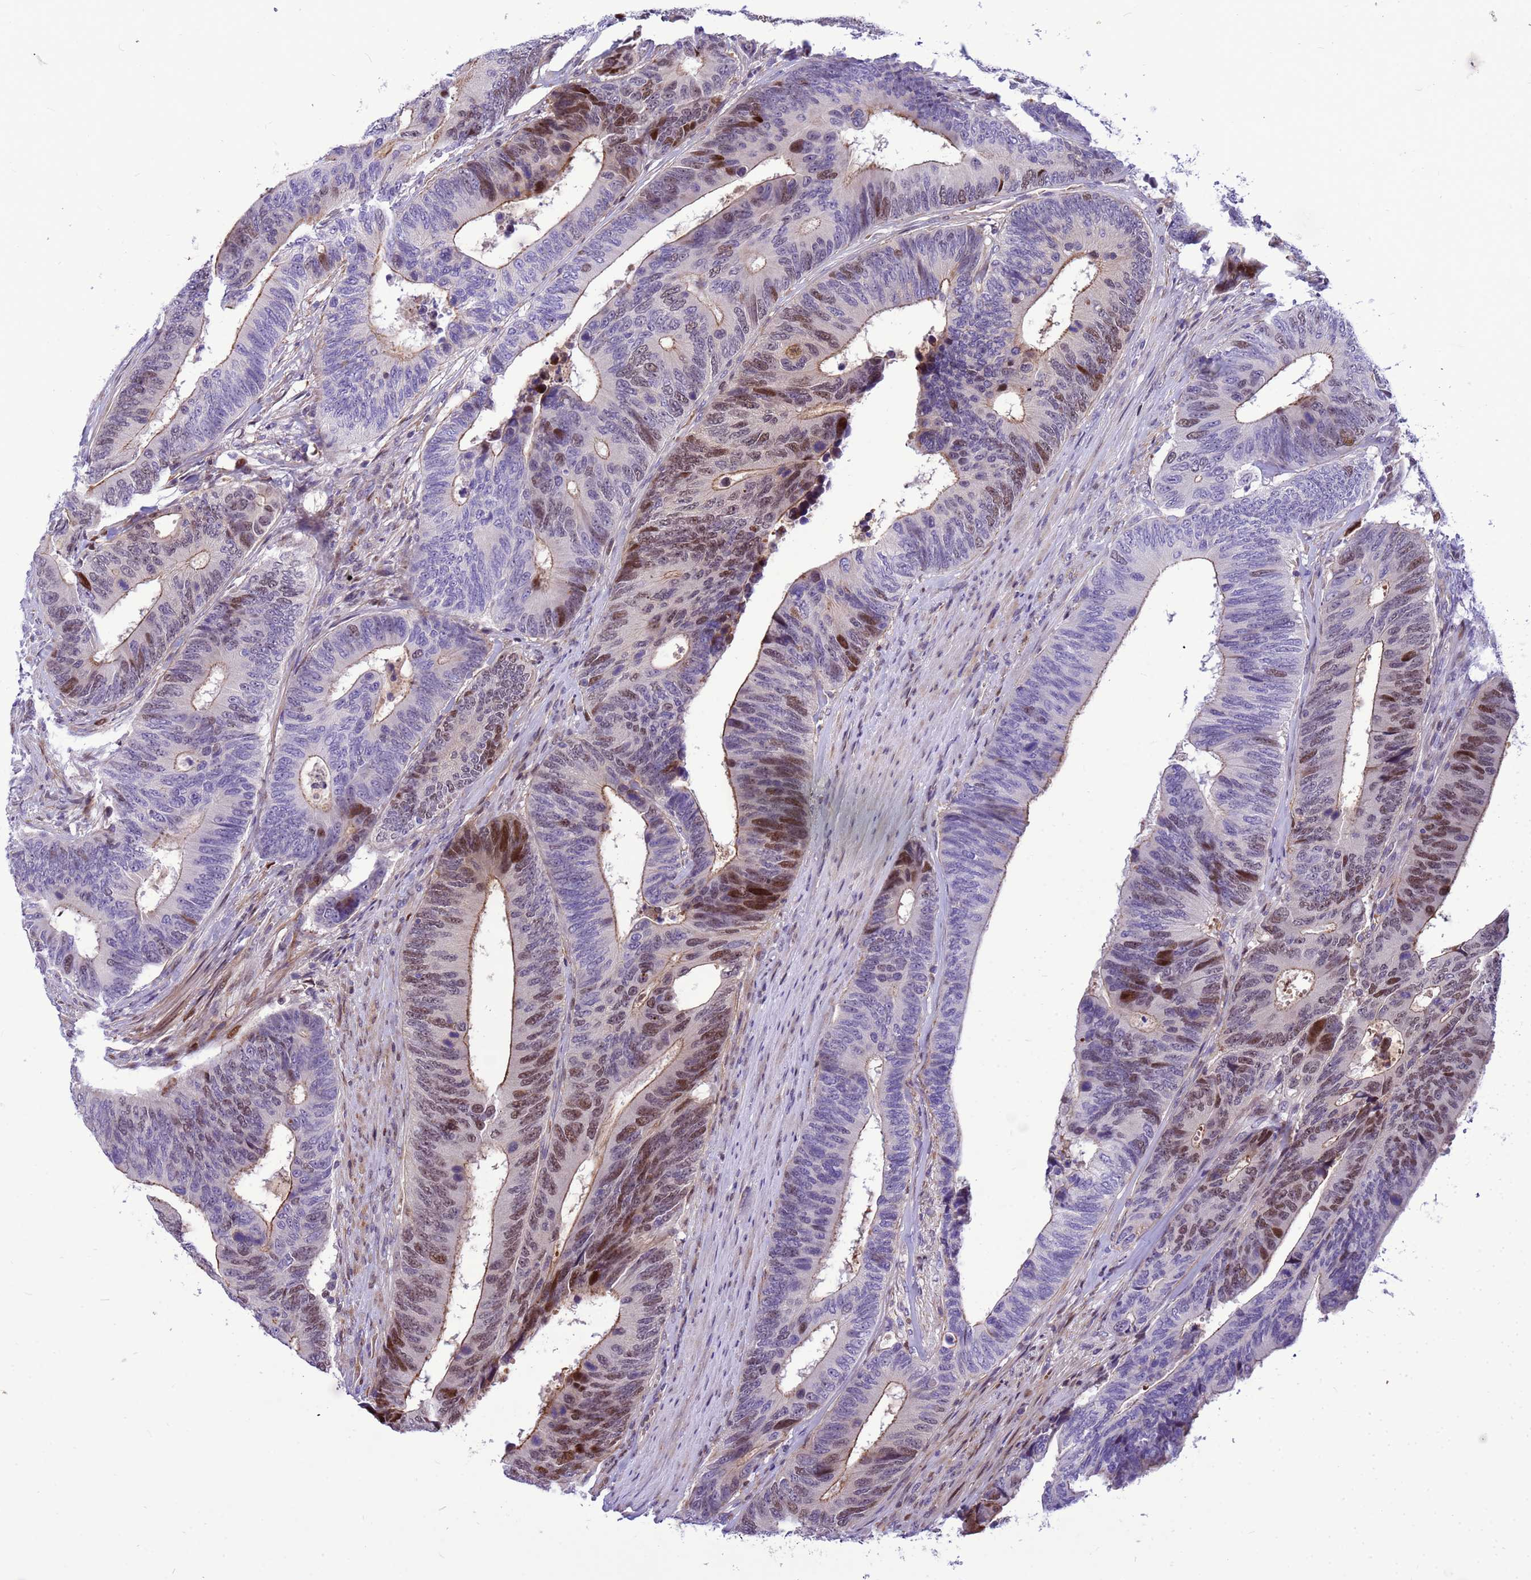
{"staining": {"intensity": "moderate", "quantity": "25%-75%", "location": "cytoplasmic/membranous,nuclear"}, "tissue": "colorectal cancer", "cell_type": "Tumor cells", "image_type": "cancer", "snomed": [{"axis": "morphology", "description": "Adenocarcinoma, NOS"}, {"axis": "topography", "description": "Colon"}], "caption": "Immunohistochemical staining of colorectal adenocarcinoma demonstrates medium levels of moderate cytoplasmic/membranous and nuclear protein expression in approximately 25%-75% of tumor cells. (DAB = brown stain, brightfield microscopy at high magnification).", "gene": "ADAMTS7", "patient": {"sex": "male", "age": 87}}